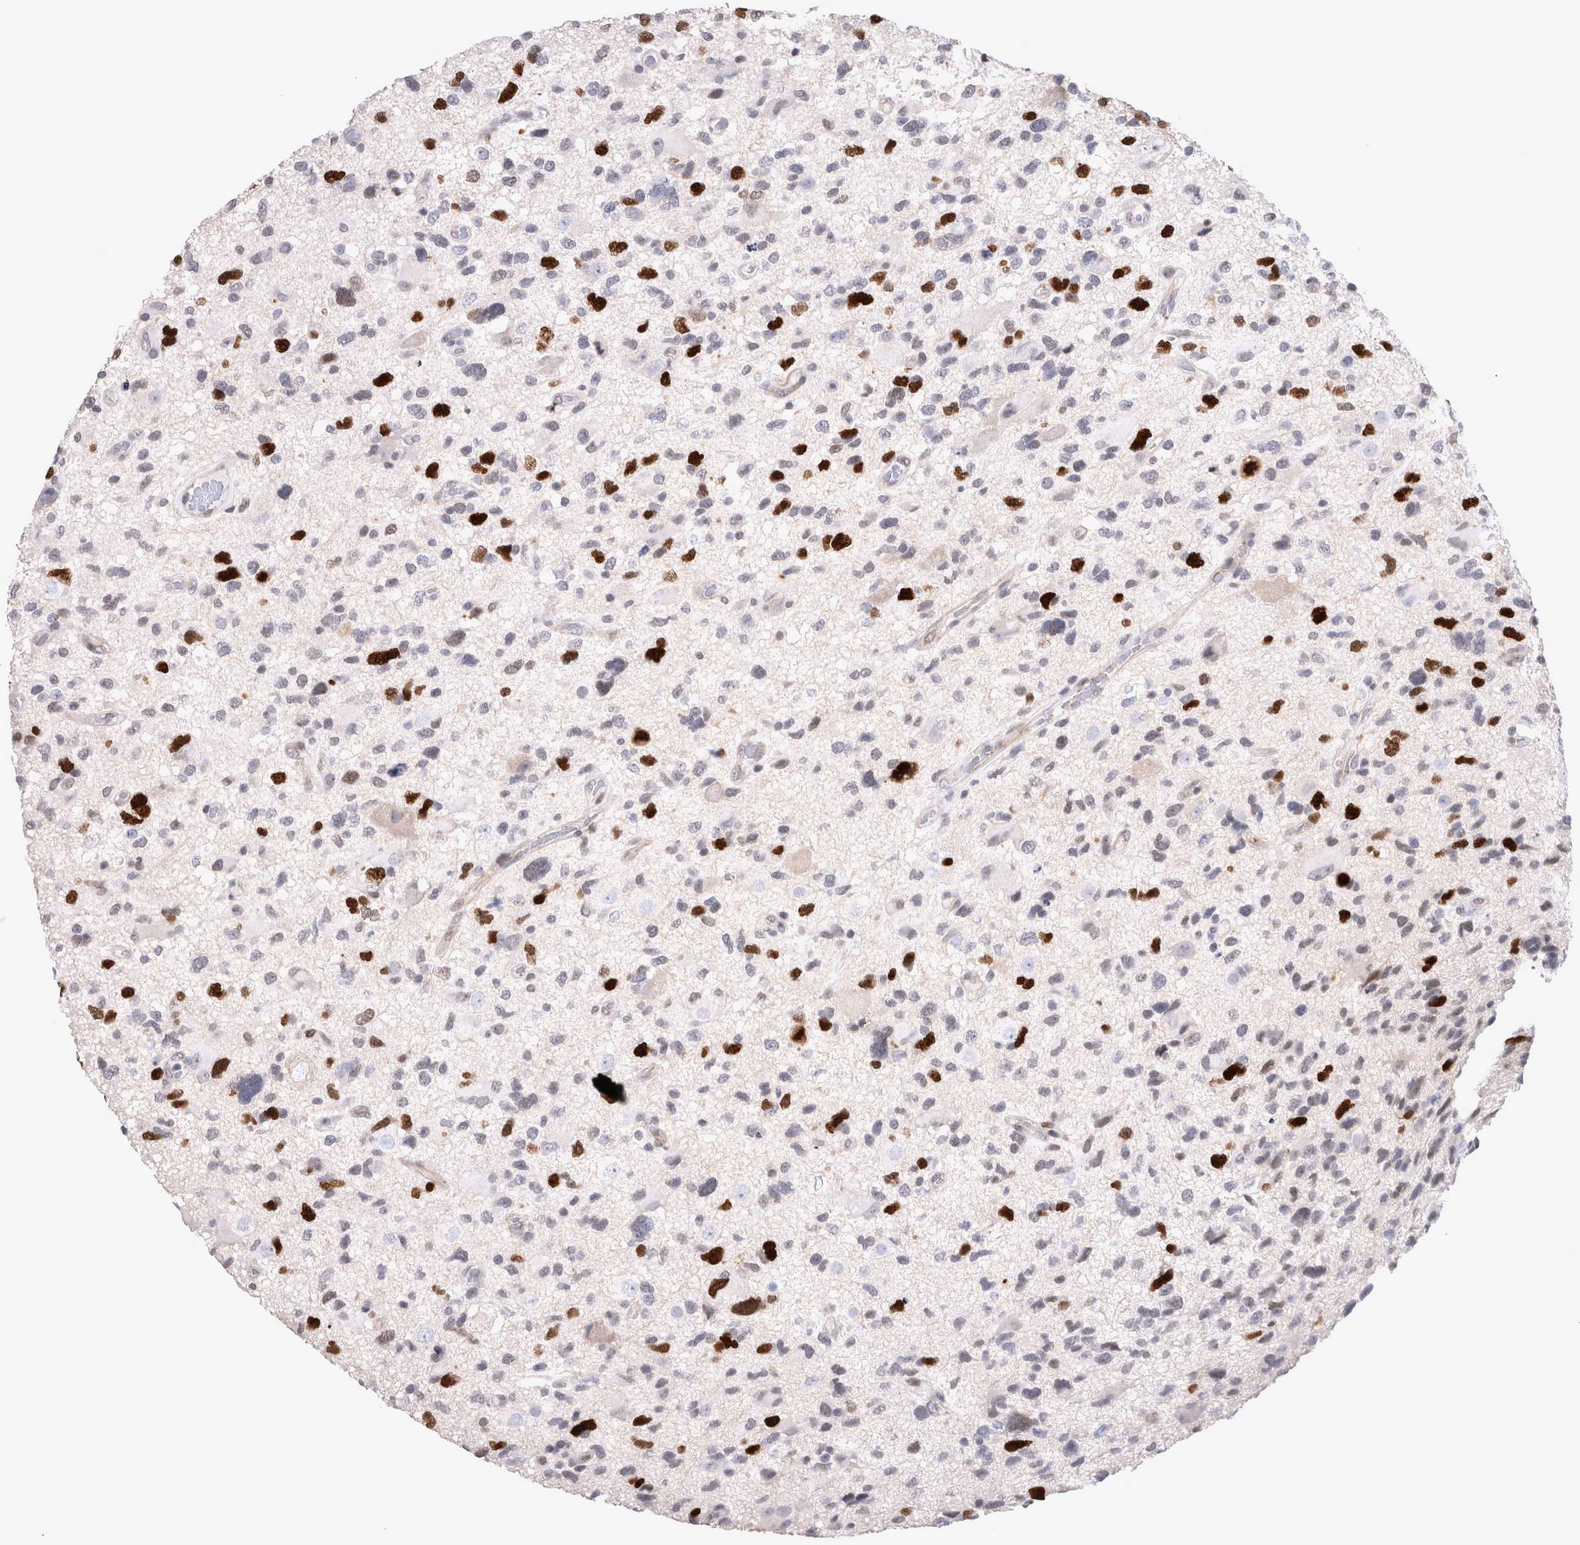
{"staining": {"intensity": "strong", "quantity": "<25%", "location": "nuclear"}, "tissue": "glioma", "cell_type": "Tumor cells", "image_type": "cancer", "snomed": [{"axis": "morphology", "description": "Glioma, malignant, High grade"}, {"axis": "topography", "description": "Brain"}], "caption": "DAB (3,3'-diaminobenzidine) immunohistochemical staining of high-grade glioma (malignant) displays strong nuclear protein staining in approximately <25% of tumor cells. The staining is performed using DAB (3,3'-diaminobenzidine) brown chromogen to label protein expression. The nuclei are counter-stained blue using hematoxylin.", "gene": "KIF18B", "patient": {"sex": "male", "age": 33}}